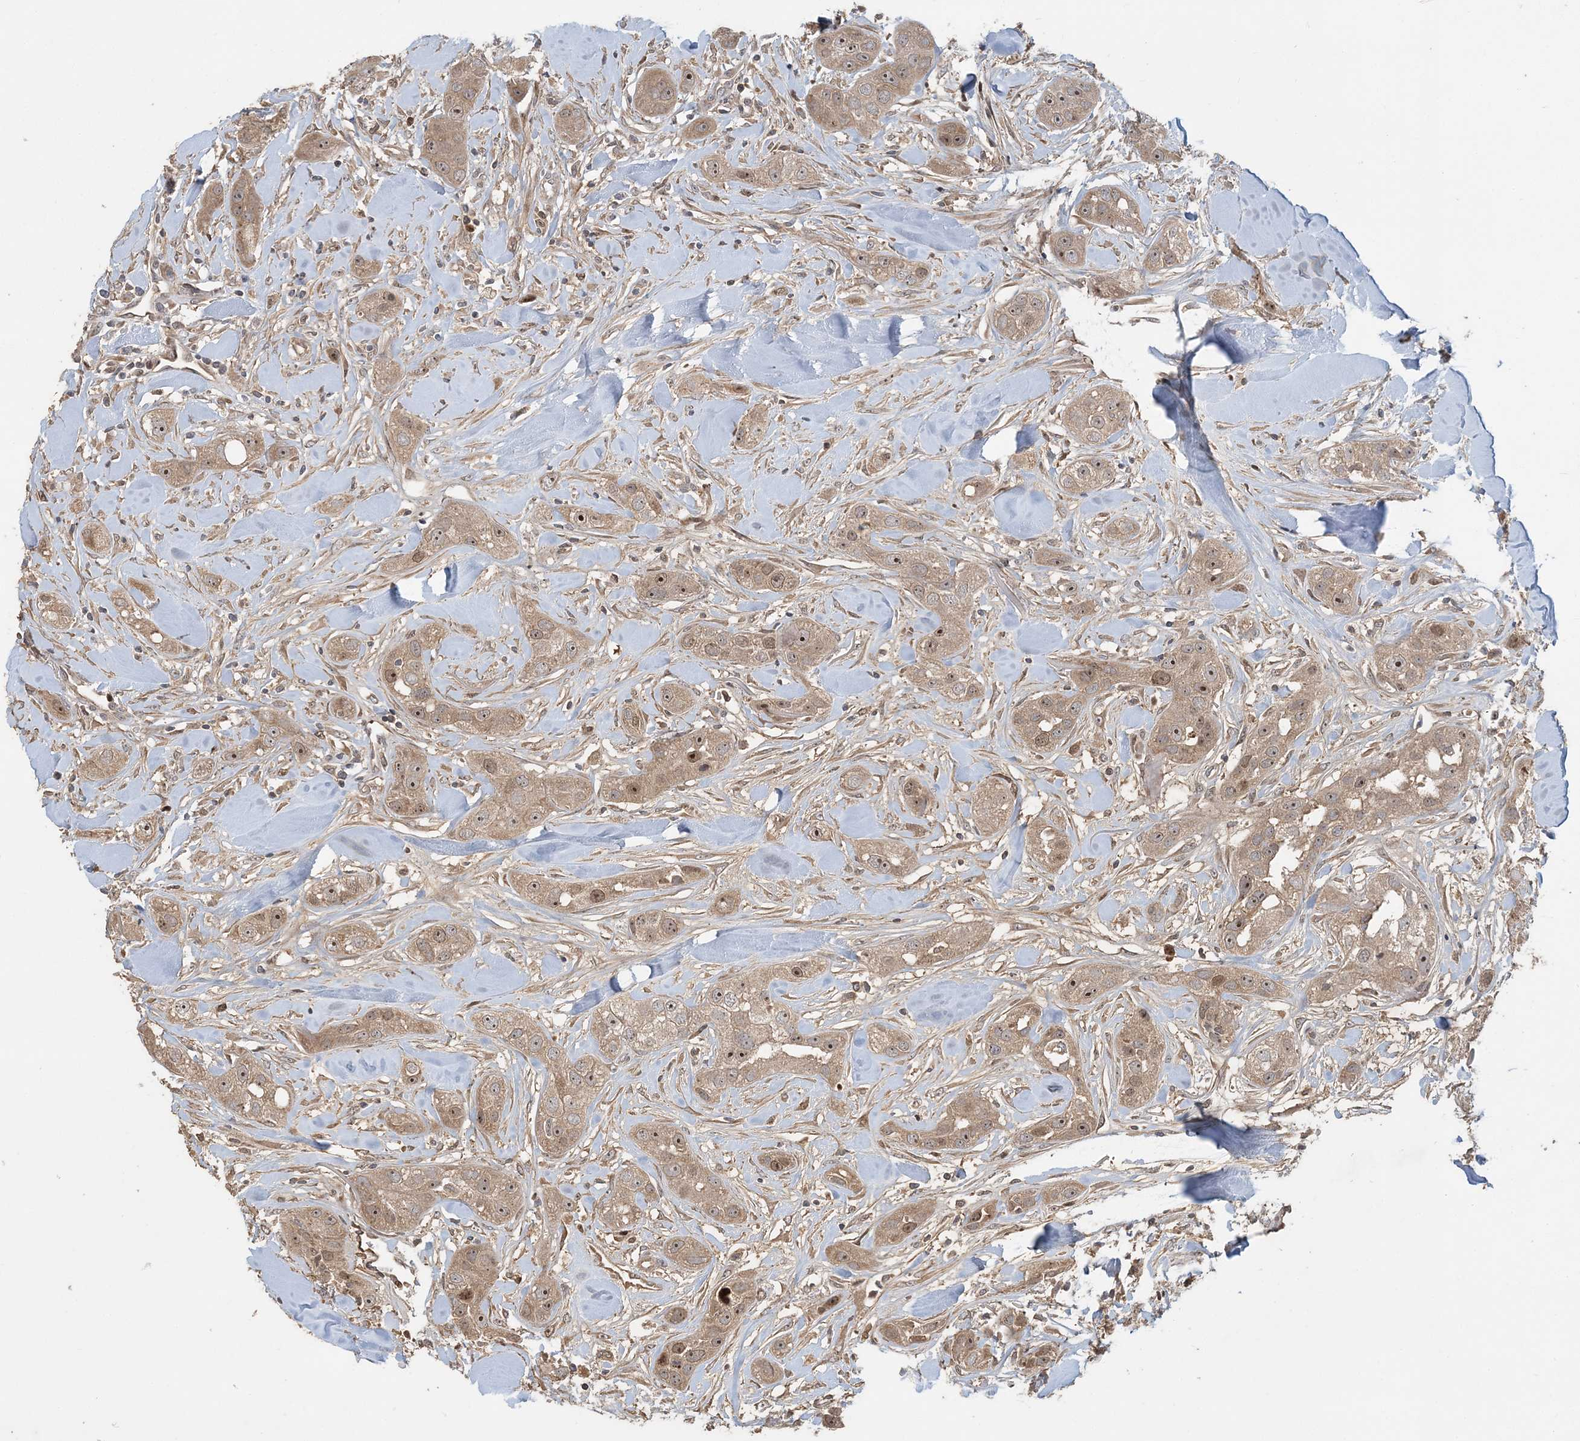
{"staining": {"intensity": "moderate", "quantity": ">75%", "location": "cytoplasmic/membranous,nuclear"}, "tissue": "head and neck cancer", "cell_type": "Tumor cells", "image_type": "cancer", "snomed": [{"axis": "morphology", "description": "Normal tissue, NOS"}, {"axis": "morphology", "description": "Squamous cell carcinoma, NOS"}, {"axis": "topography", "description": "Skeletal muscle"}, {"axis": "topography", "description": "Head-Neck"}], "caption": "The photomicrograph displays staining of head and neck cancer, revealing moderate cytoplasmic/membranous and nuclear protein positivity (brown color) within tumor cells.", "gene": "TRAIP", "patient": {"sex": "male", "age": 51}}